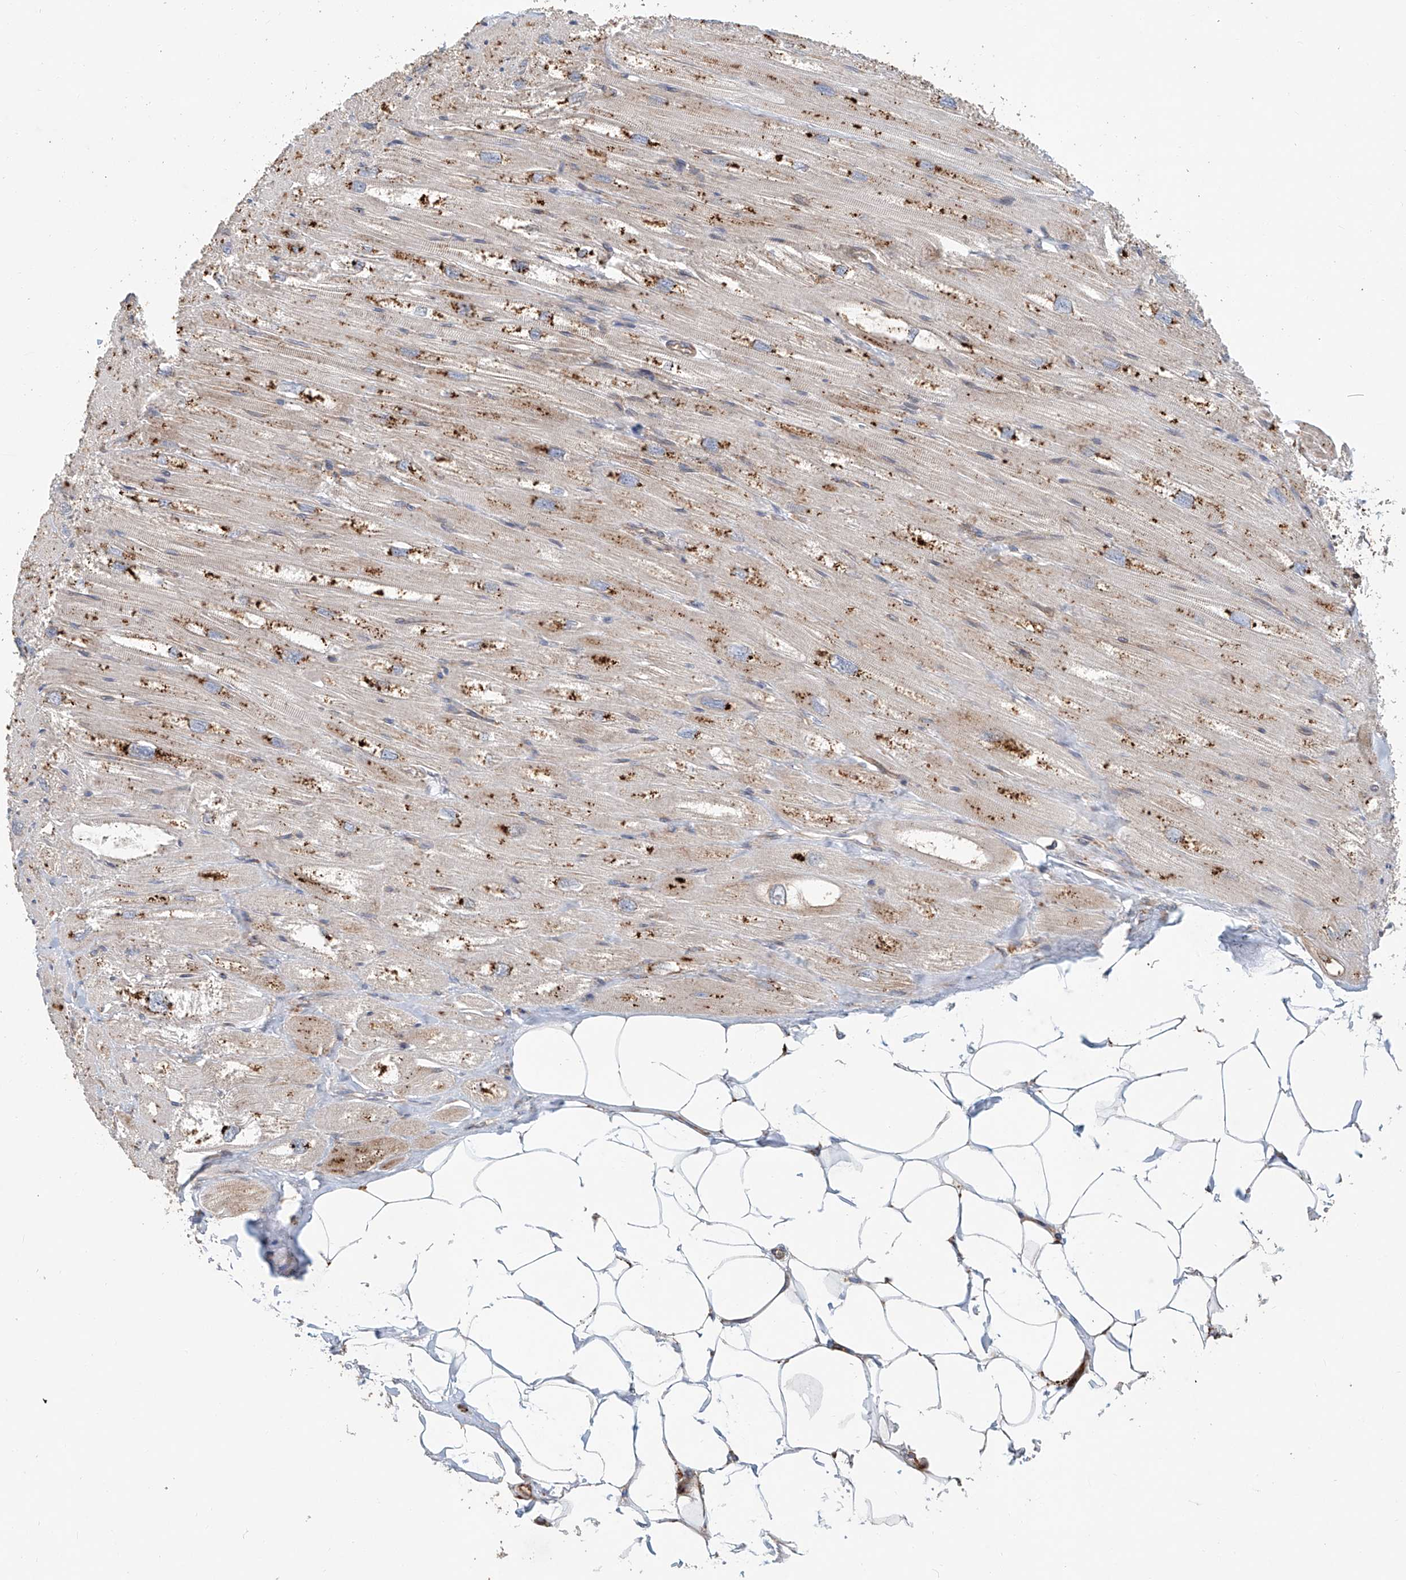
{"staining": {"intensity": "strong", "quantity": "25%-75%", "location": "cytoplasmic/membranous"}, "tissue": "heart muscle", "cell_type": "Cardiomyocytes", "image_type": "normal", "snomed": [{"axis": "morphology", "description": "Normal tissue, NOS"}, {"axis": "topography", "description": "Heart"}], "caption": "DAB (3,3'-diaminobenzidine) immunohistochemical staining of benign heart muscle shows strong cytoplasmic/membranous protein expression in about 25%-75% of cardiomyocytes.", "gene": "HGSNAT", "patient": {"sex": "male", "age": 50}}